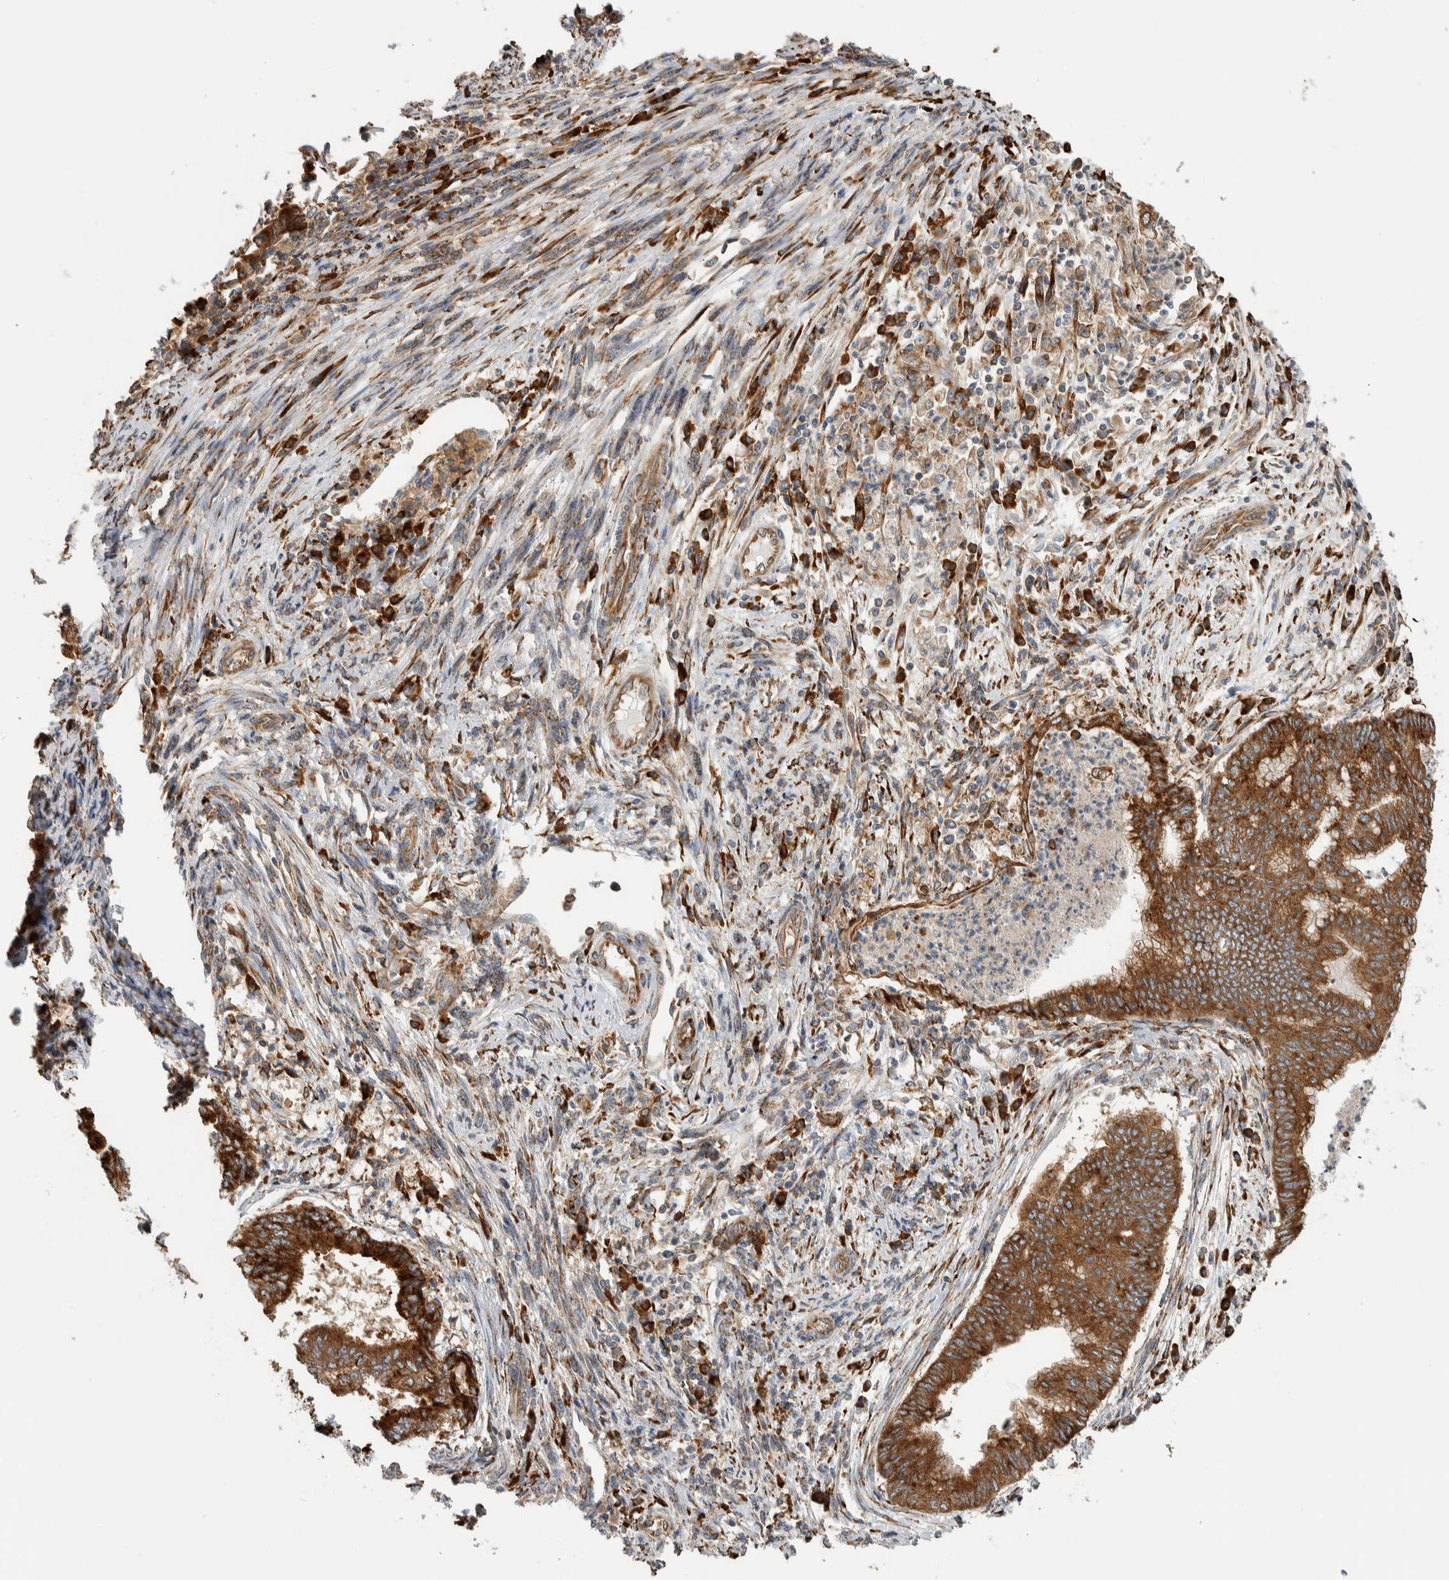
{"staining": {"intensity": "strong", "quantity": ">75%", "location": "cytoplasmic/membranous"}, "tissue": "endometrial cancer", "cell_type": "Tumor cells", "image_type": "cancer", "snomed": [{"axis": "morphology", "description": "Polyp, NOS"}, {"axis": "morphology", "description": "Adenocarcinoma, NOS"}, {"axis": "morphology", "description": "Adenoma, NOS"}, {"axis": "topography", "description": "Endometrium"}], "caption": "Immunohistochemical staining of adenocarcinoma (endometrial) shows high levels of strong cytoplasmic/membranous staining in about >75% of tumor cells.", "gene": "EIF3H", "patient": {"sex": "female", "age": 79}}